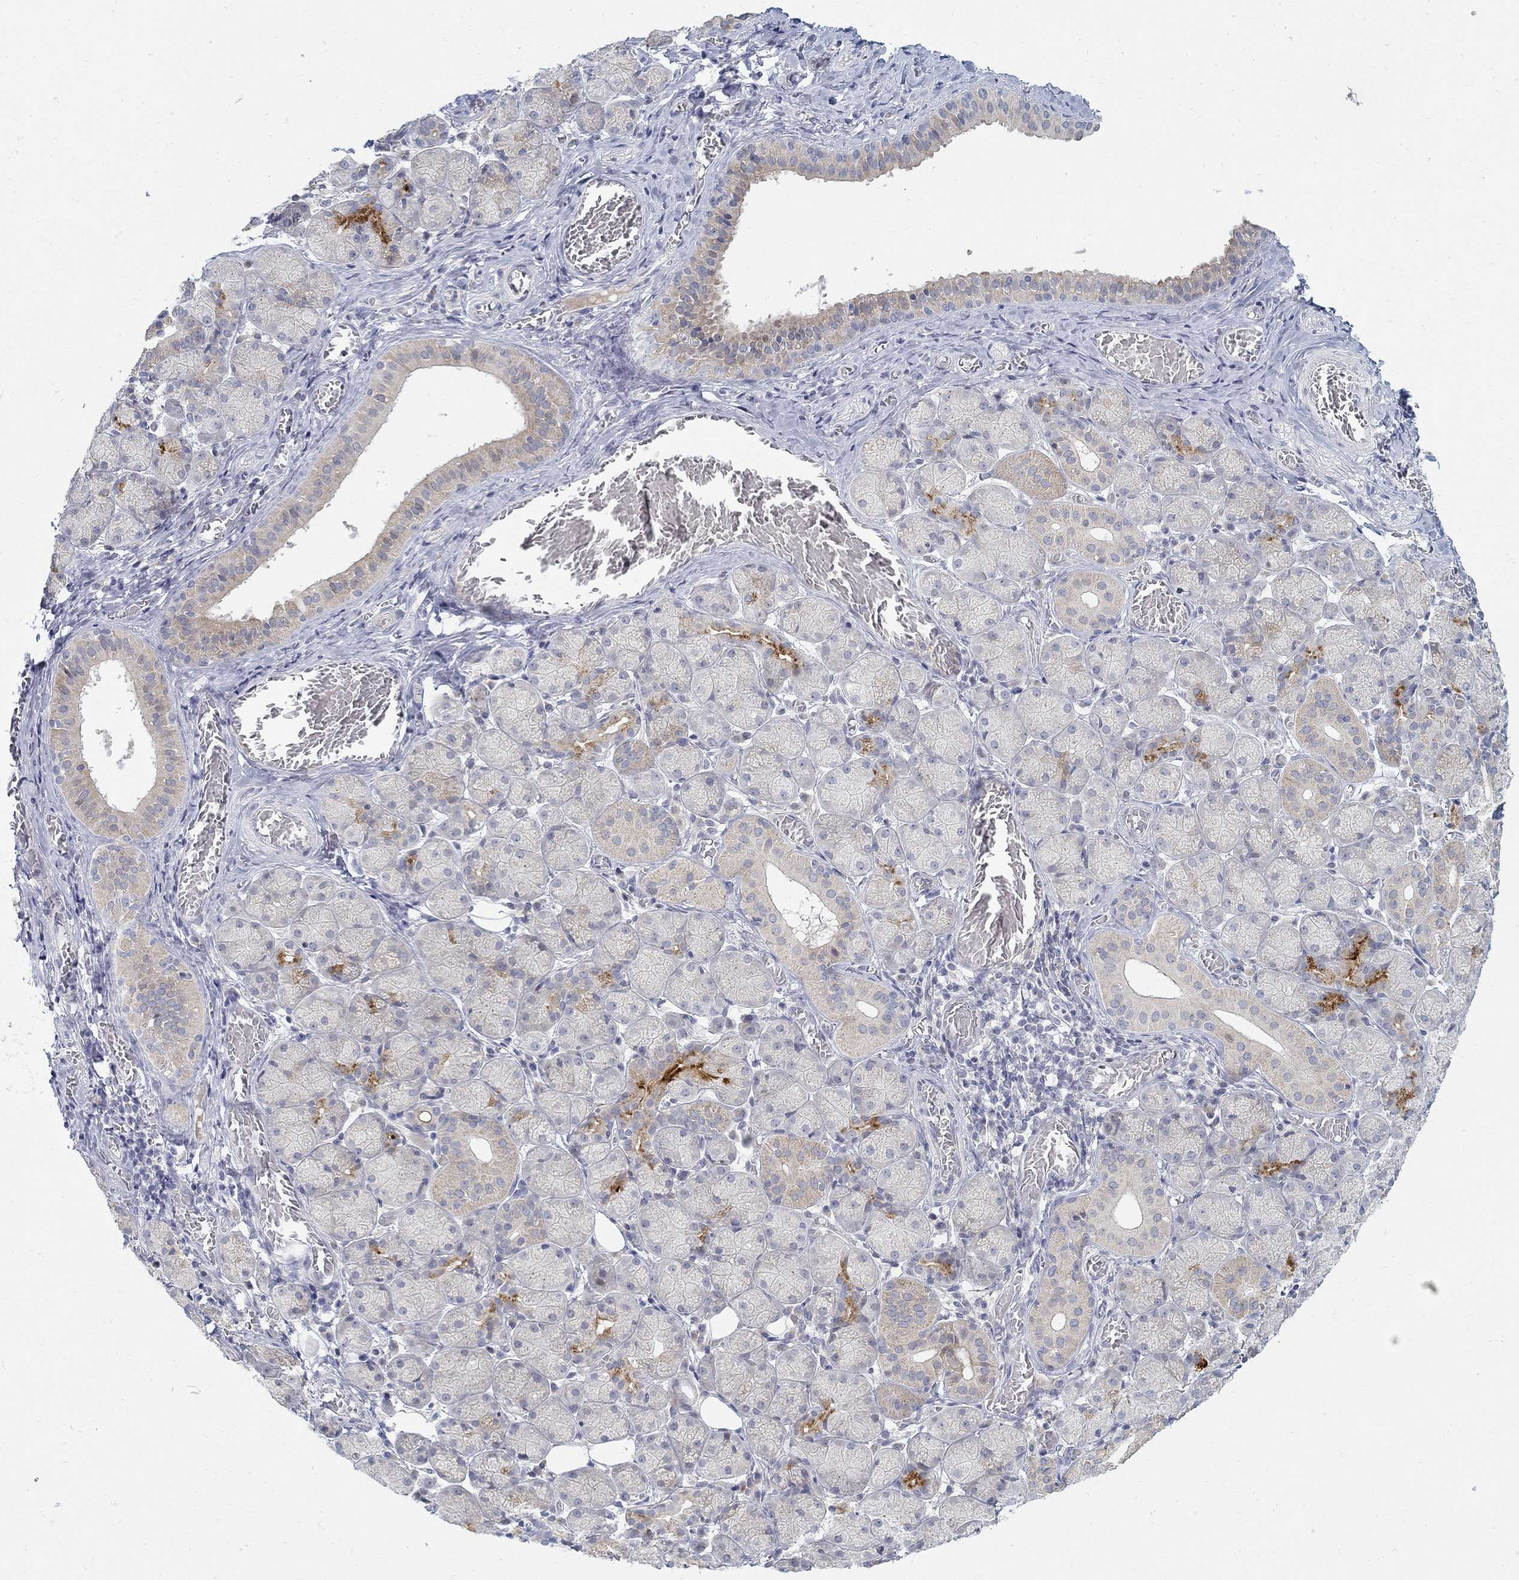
{"staining": {"intensity": "strong", "quantity": "<25%", "location": "cytoplasmic/membranous"}, "tissue": "salivary gland", "cell_type": "Glandular cells", "image_type": "normal", "snomed": [{"axis": "morphology", "description": "Normal tissue, NOS"}, {"axis": "topography", "description": "Salivary gland"}, {"axis": "topography", "description": "Peripheral nerve tissue"}], "caption": "Unremarkable salivary gland was stained to show a protein in brown. There is medium levels of strong cytoplasmic/membranous staining in about <25% of glandular cells. (DAB (3,3'-diaminobenzidine) IHC, brown staining for protein, blue staining for nuclei).", "gene": "ANO7", "patient": {"sex": "female", "age": 24}}